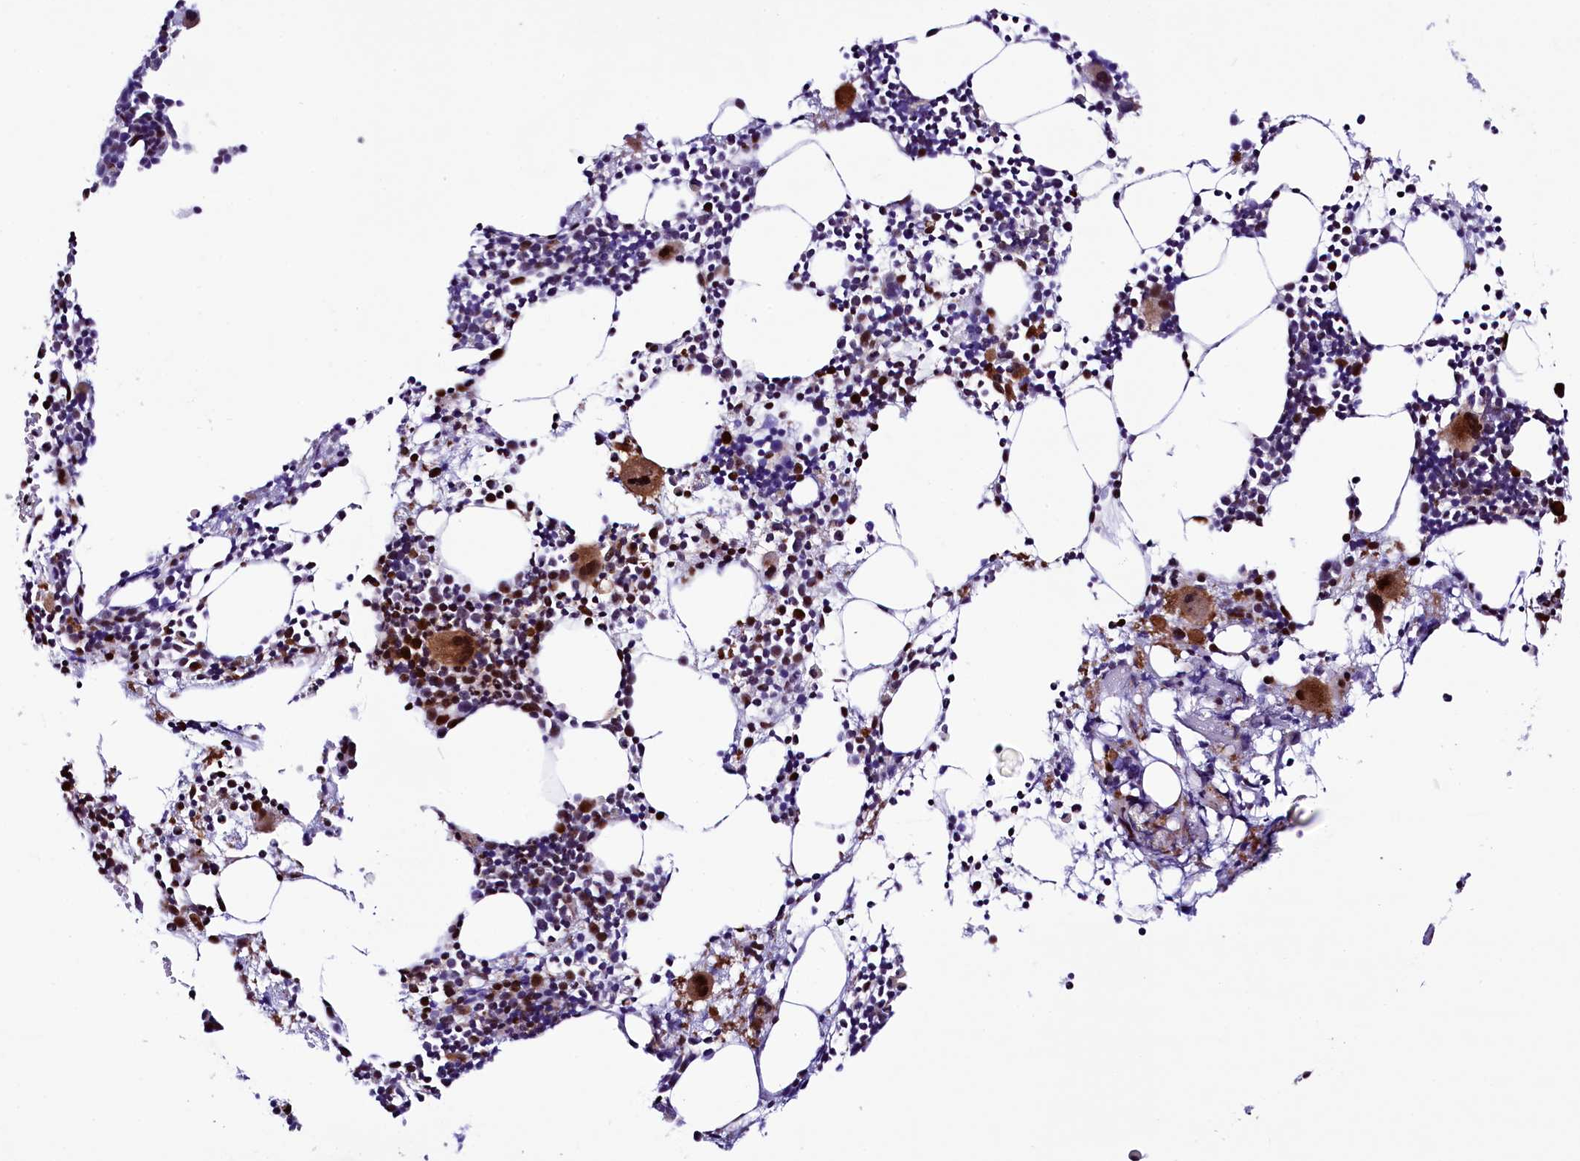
{"staining": {"intensity": "strong", "quantity": "<25%", "location": "cytoplasmic/membranous,nuclear"}, "tissue": "bone marrow", "cell_type": "Hematopoietic cells", "image_type": "normal", "snomed": [{"axis": "morphology", "description": "Normal tissue, NOS"}, {"axis": "topography", "description": "Bone marrow"}], "caption": "Bone marrow stained for a protein displays strong cytoplasmic/membranous,nuclear positivity in hematopoietic cells. (Stains: DAB in brown, nuclei in blue, Microscopy: brightfield microscopy at high magnification).", "gene": "TRMT112", "patient": {"sex": "female", "age": 52}}